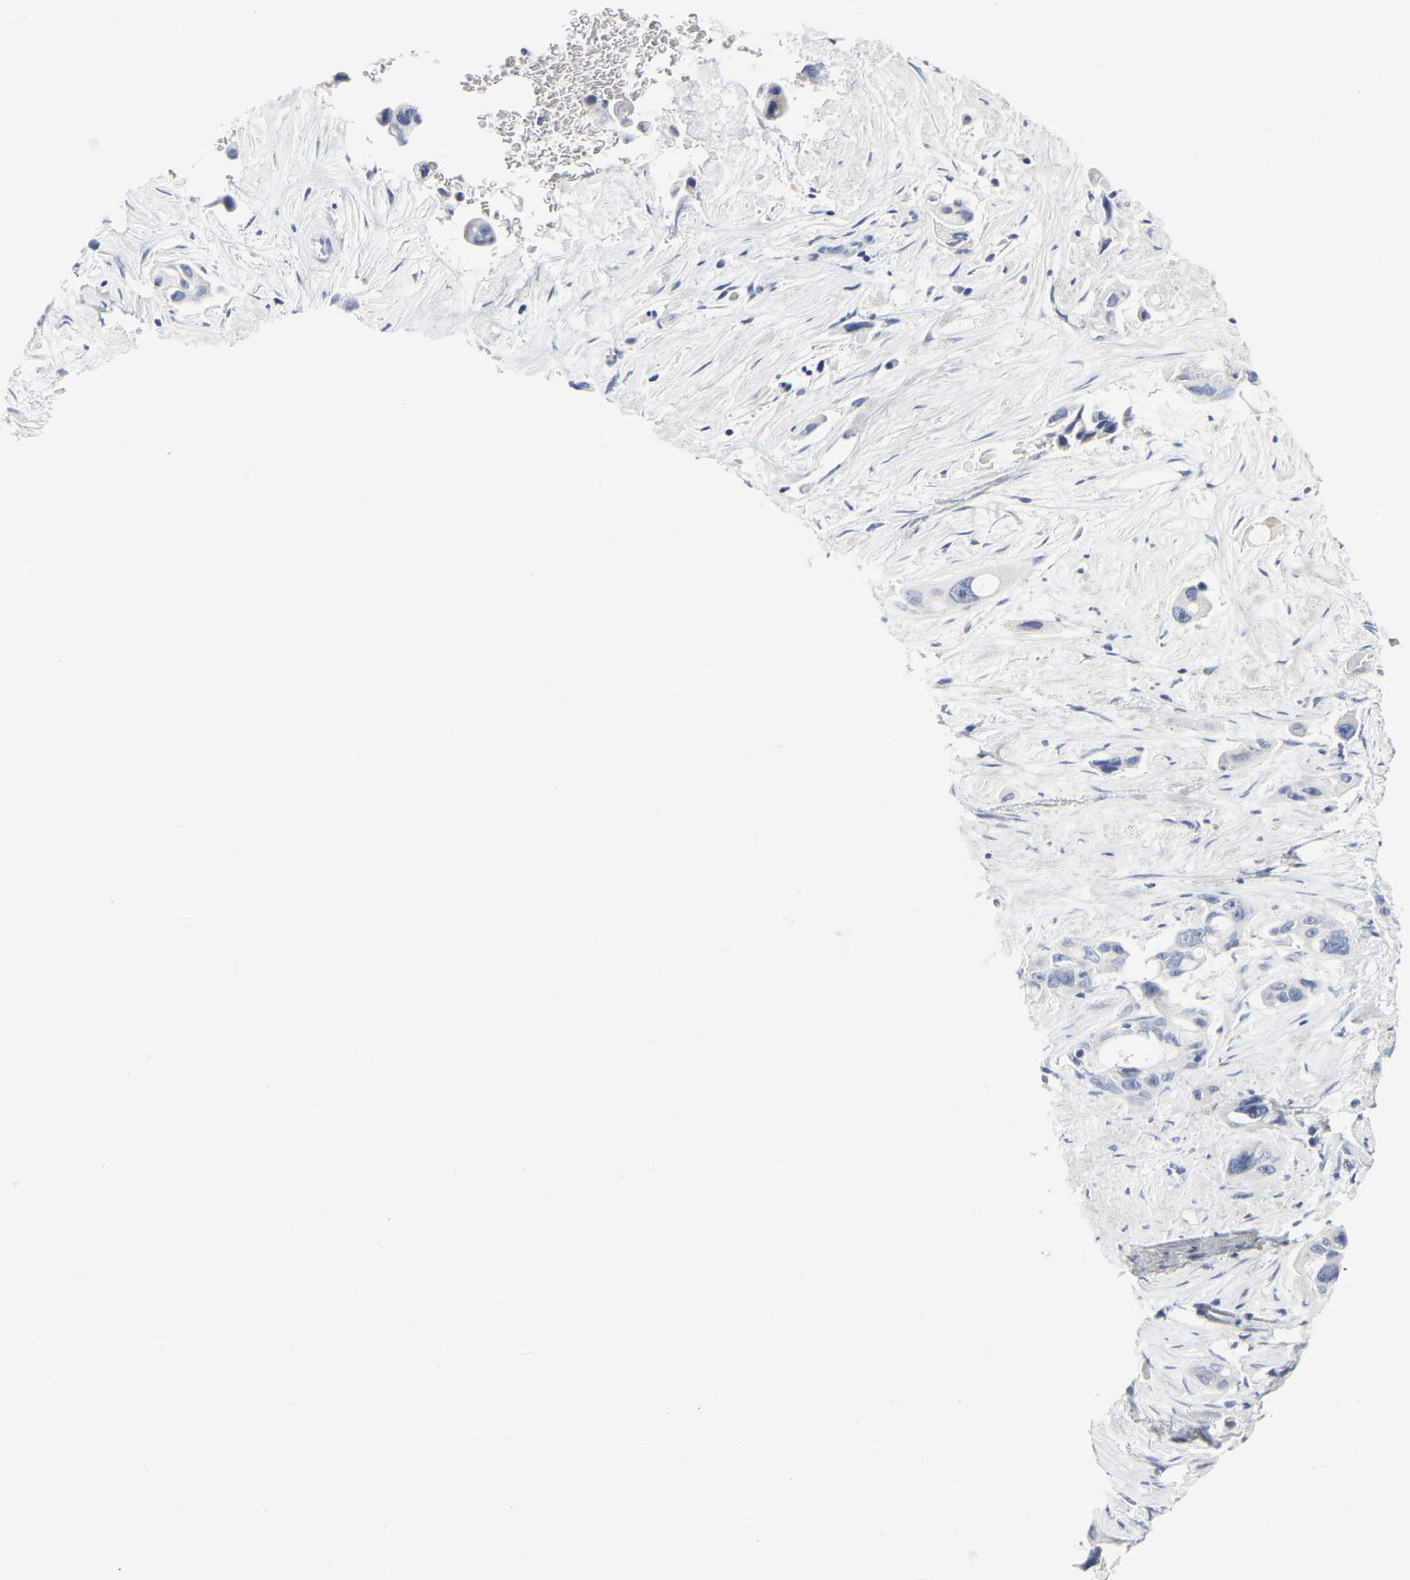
{"staining": {"intensity": "negative", "quantity": "none", "location": "none"}, "tissue": "pancreatic cancer", "cell_type": "Tumor cells", "image_type": "cancer", "snomed": [{"axis": "morphology", "description": "Adenocarcinoma, NOS"}, {"axis": "topography", "description": "Pancreas"}], "caption": "Immunohistochemistry (IHC) image of pancreatic cancer stained for a protein (brown), which demonstrates no positivity in tumor cells. (Immunohistochemistry (IHC), brightfield microscopy, high magnification).", "gene": "GNAS", "patient": {"sex": "male", "age": 53}}